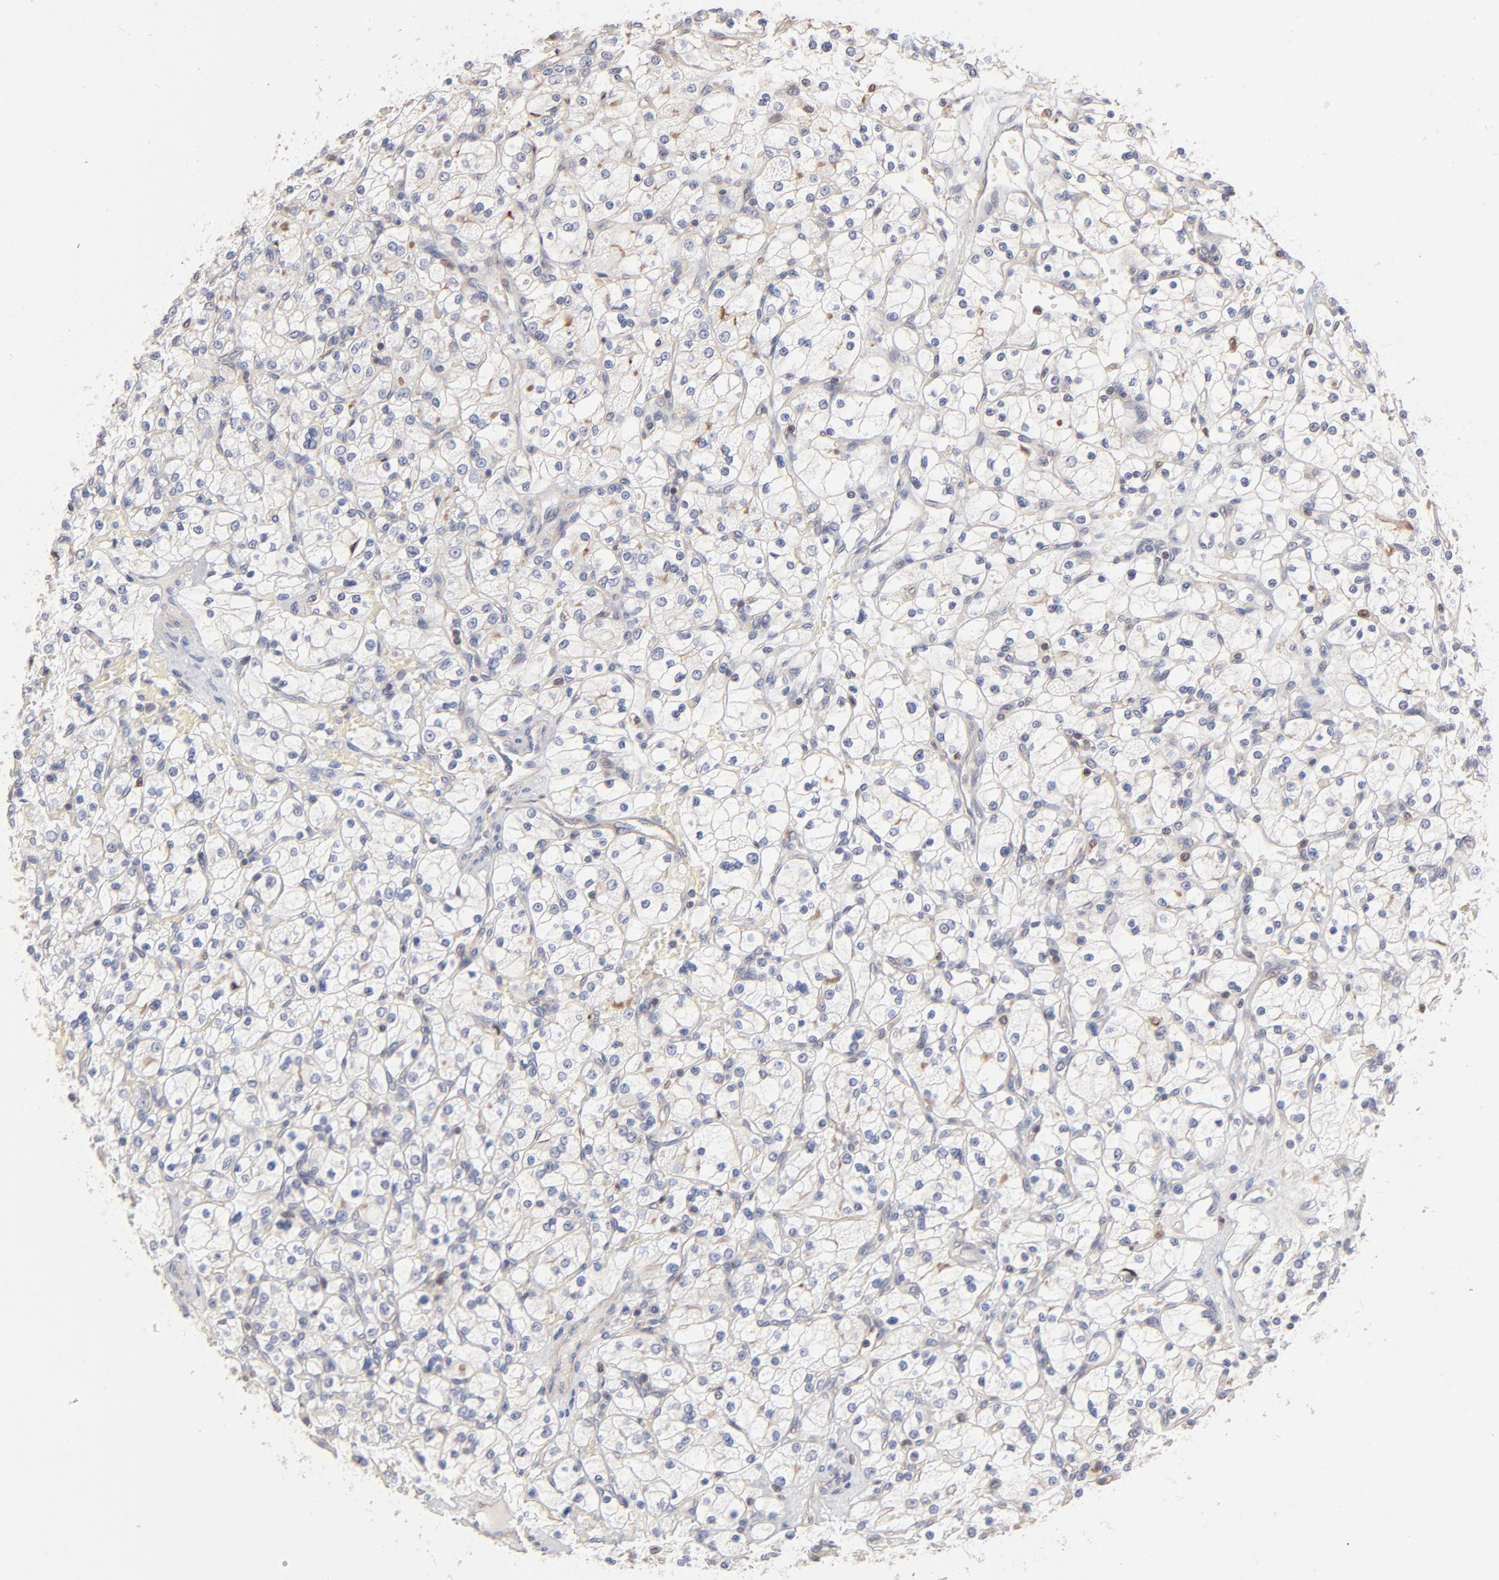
{"staining": {"intensity": "negative", "quantity": "none", "location": "none"}, "tissue": "renal cancer", "cell_type": "Tumor cells", "image_type": "cancer", "snomed": [{"axis": "morphology", "description": "Adenocarcinoma, NOS"}, {"axis": "topography", "description": "Kidney"}], "caption": "Immunohistochemistry photomicrograph of neoplastic tissue: renal adenocarcinoma stained with DAB demonstrates no significant protein staining in tumor cells.", "gene": "ARHGEF6", "patient": {"sex": "female", "age": 83}}